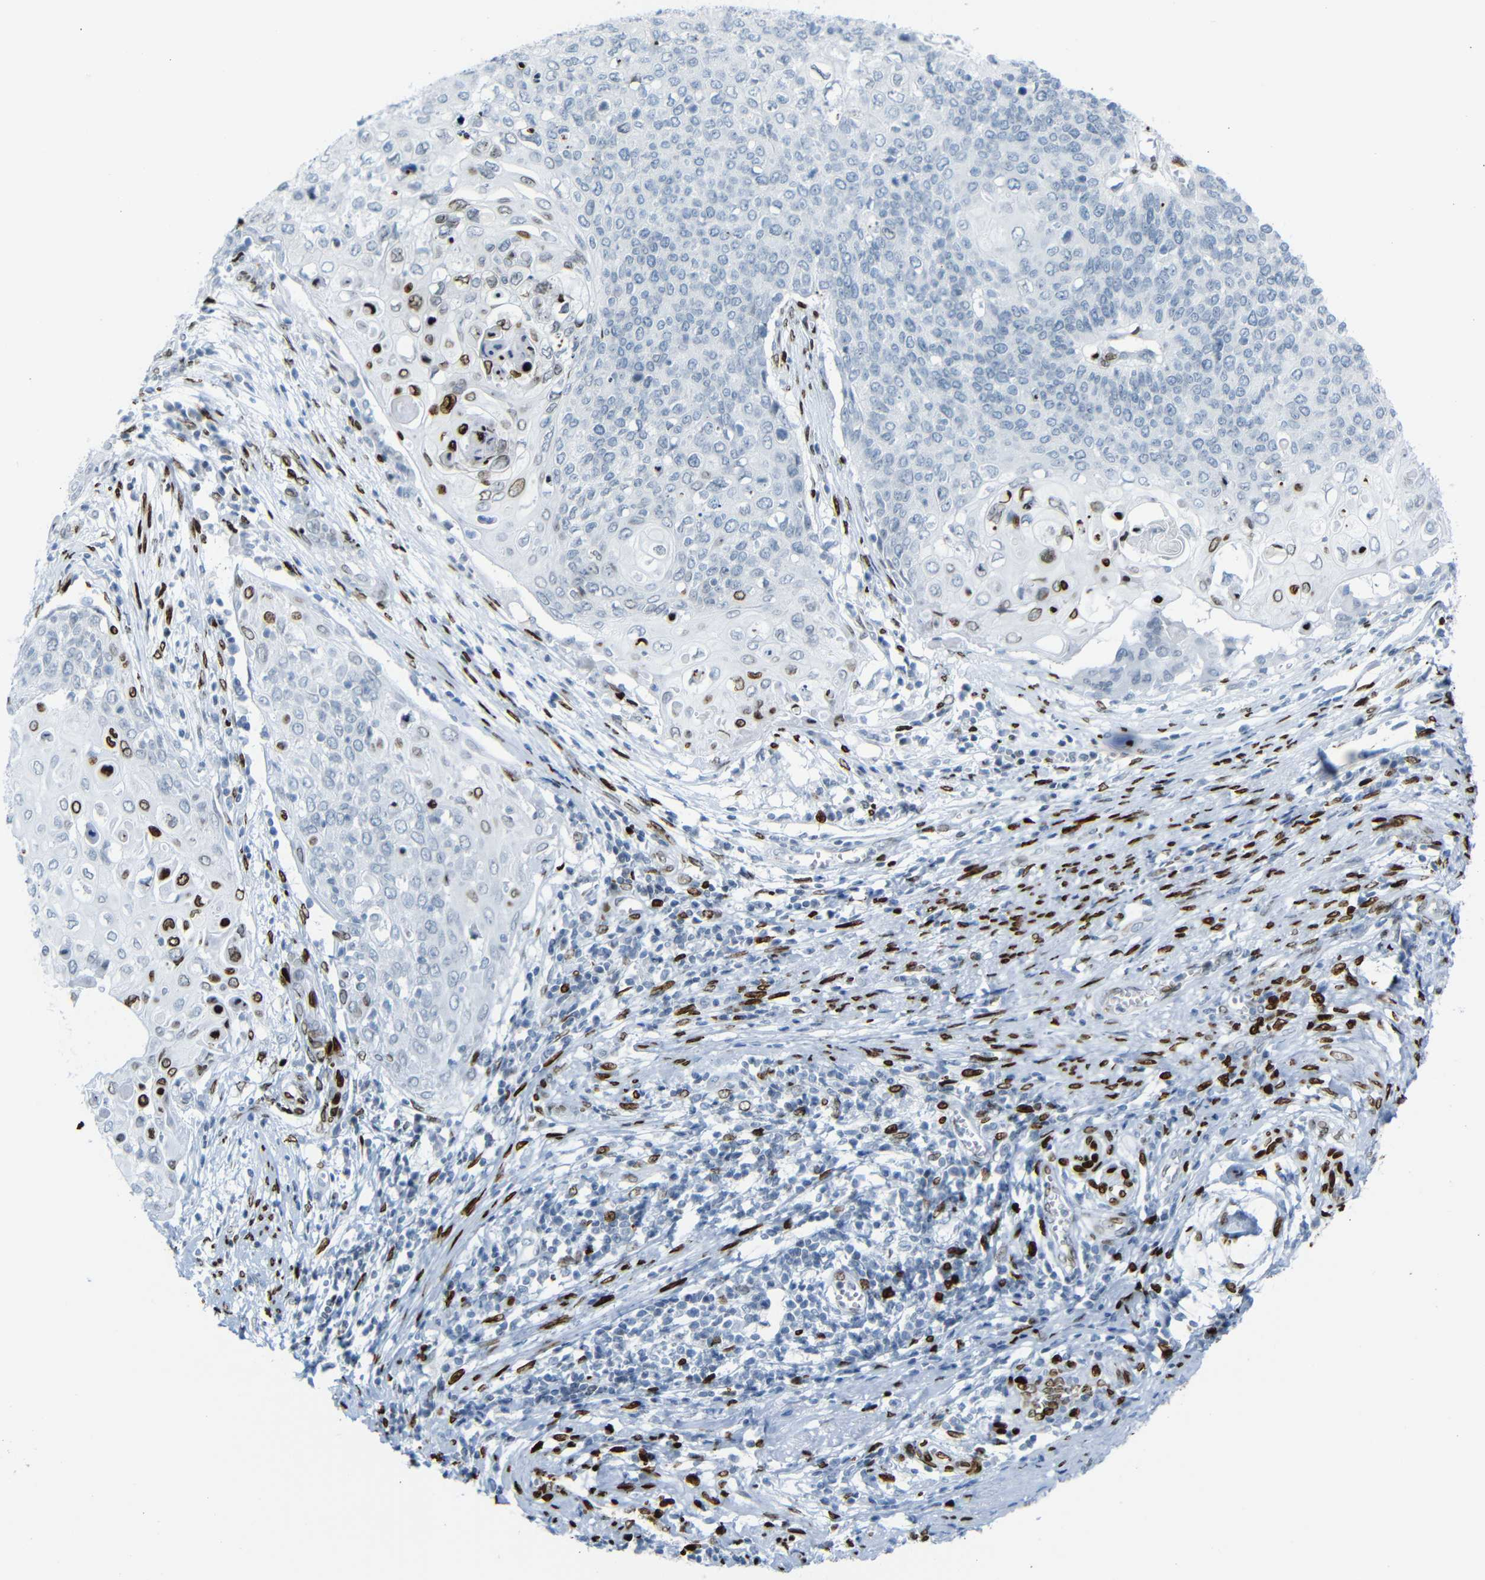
{"staining": {"intensity": "strong", "quantity": "25%-75%", "location": "nuclear"}, "tissue": "cervical cancer", "cell_type": "Tumor cells", "image_type": "cancer", "snomed": [{"axis": "morphology", "description": "Squamous cell carcinoma, NOS"}, {"axis": "topography", "description": "Cervix"}], "caption": "Immunohistochemistry image of human cervical cancer (squamous cell carcinoma) stained for a protein (brown), which demonstrates high levels of strong nuclear expression in about 25%-75% of tumor cells.", "gene": "NPIPB15", "patient": {"sex": "female", "age": 39}}